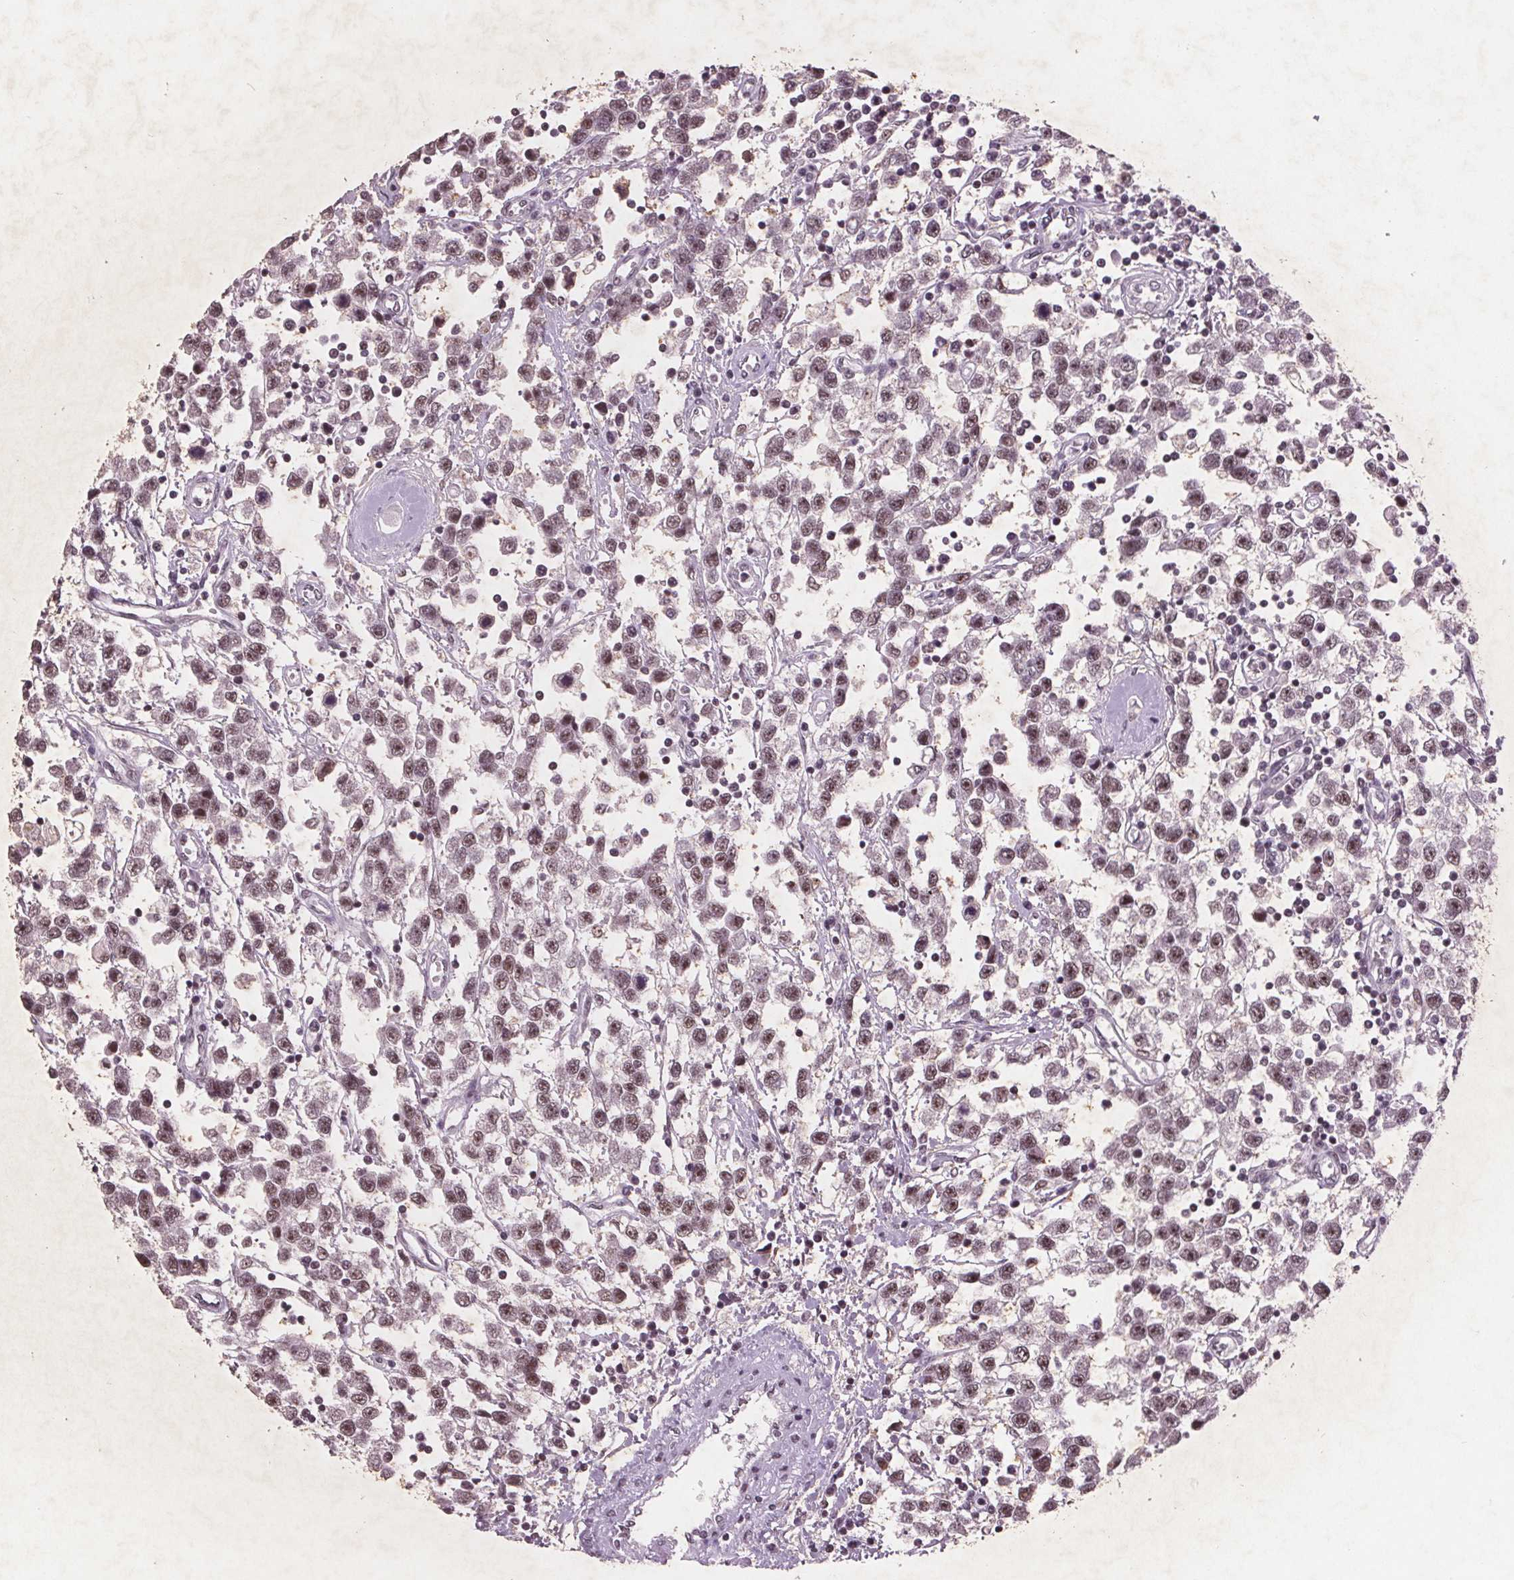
{"staining": {"intensity": "moderate", "quantity": ">75%", "location": "nuclear"}, "tissue": "testis cancer", "cell_type": "Tumor cells", "image_type": "cancer", "snomed": [{"axis": "morphology", "description": "Seminoma, NOS"}, {"axis": "topography", "description": "Testis"}], "caption": "Testis cancer stained for a protein (brown) reveals moderate nuclear positive staining in approximately >75% of tumor cells.", "gene": "RPS6KA2", "patient": {"sex": "male", "age": 34}}